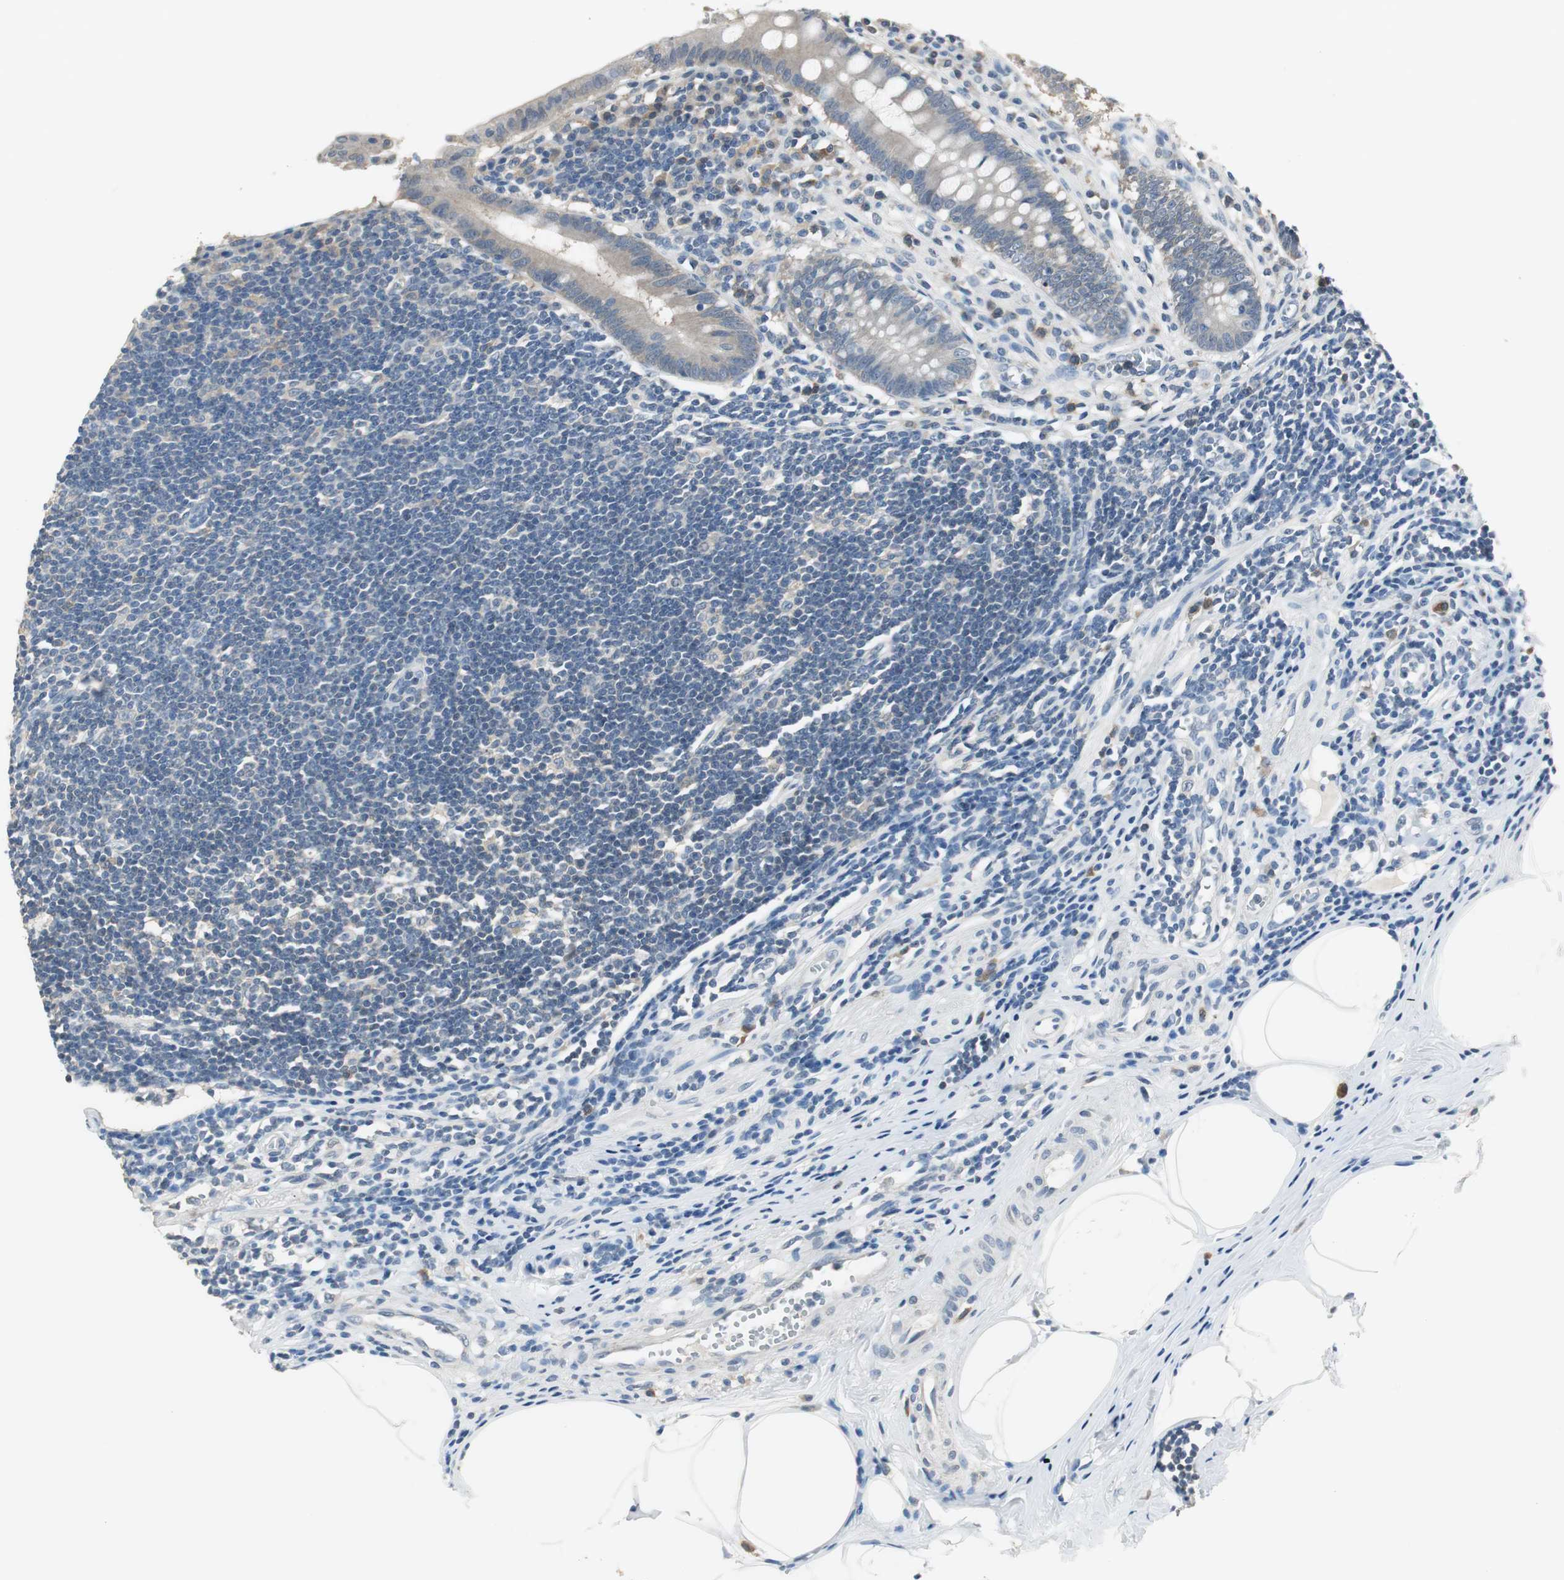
{"staining": {"intensity": "weak", "quantity": ">75%", "location": "cytoplasmic/membranous"}, "tissue": "appendix", "cell_type": "Glandular cells", "image_type": "normal", "snomed": [{"axis": "morphology", "description": "Normal tissue, NOS"}, {"axis": "topography", "description": "Appendix"}], "caption": "Appendix stained for a protein demonstrates weak cytoplasmic/membranous positivity in glandular cells.", "gene": "MSTO1", "patient": {"sex": "female", "age": 50}}